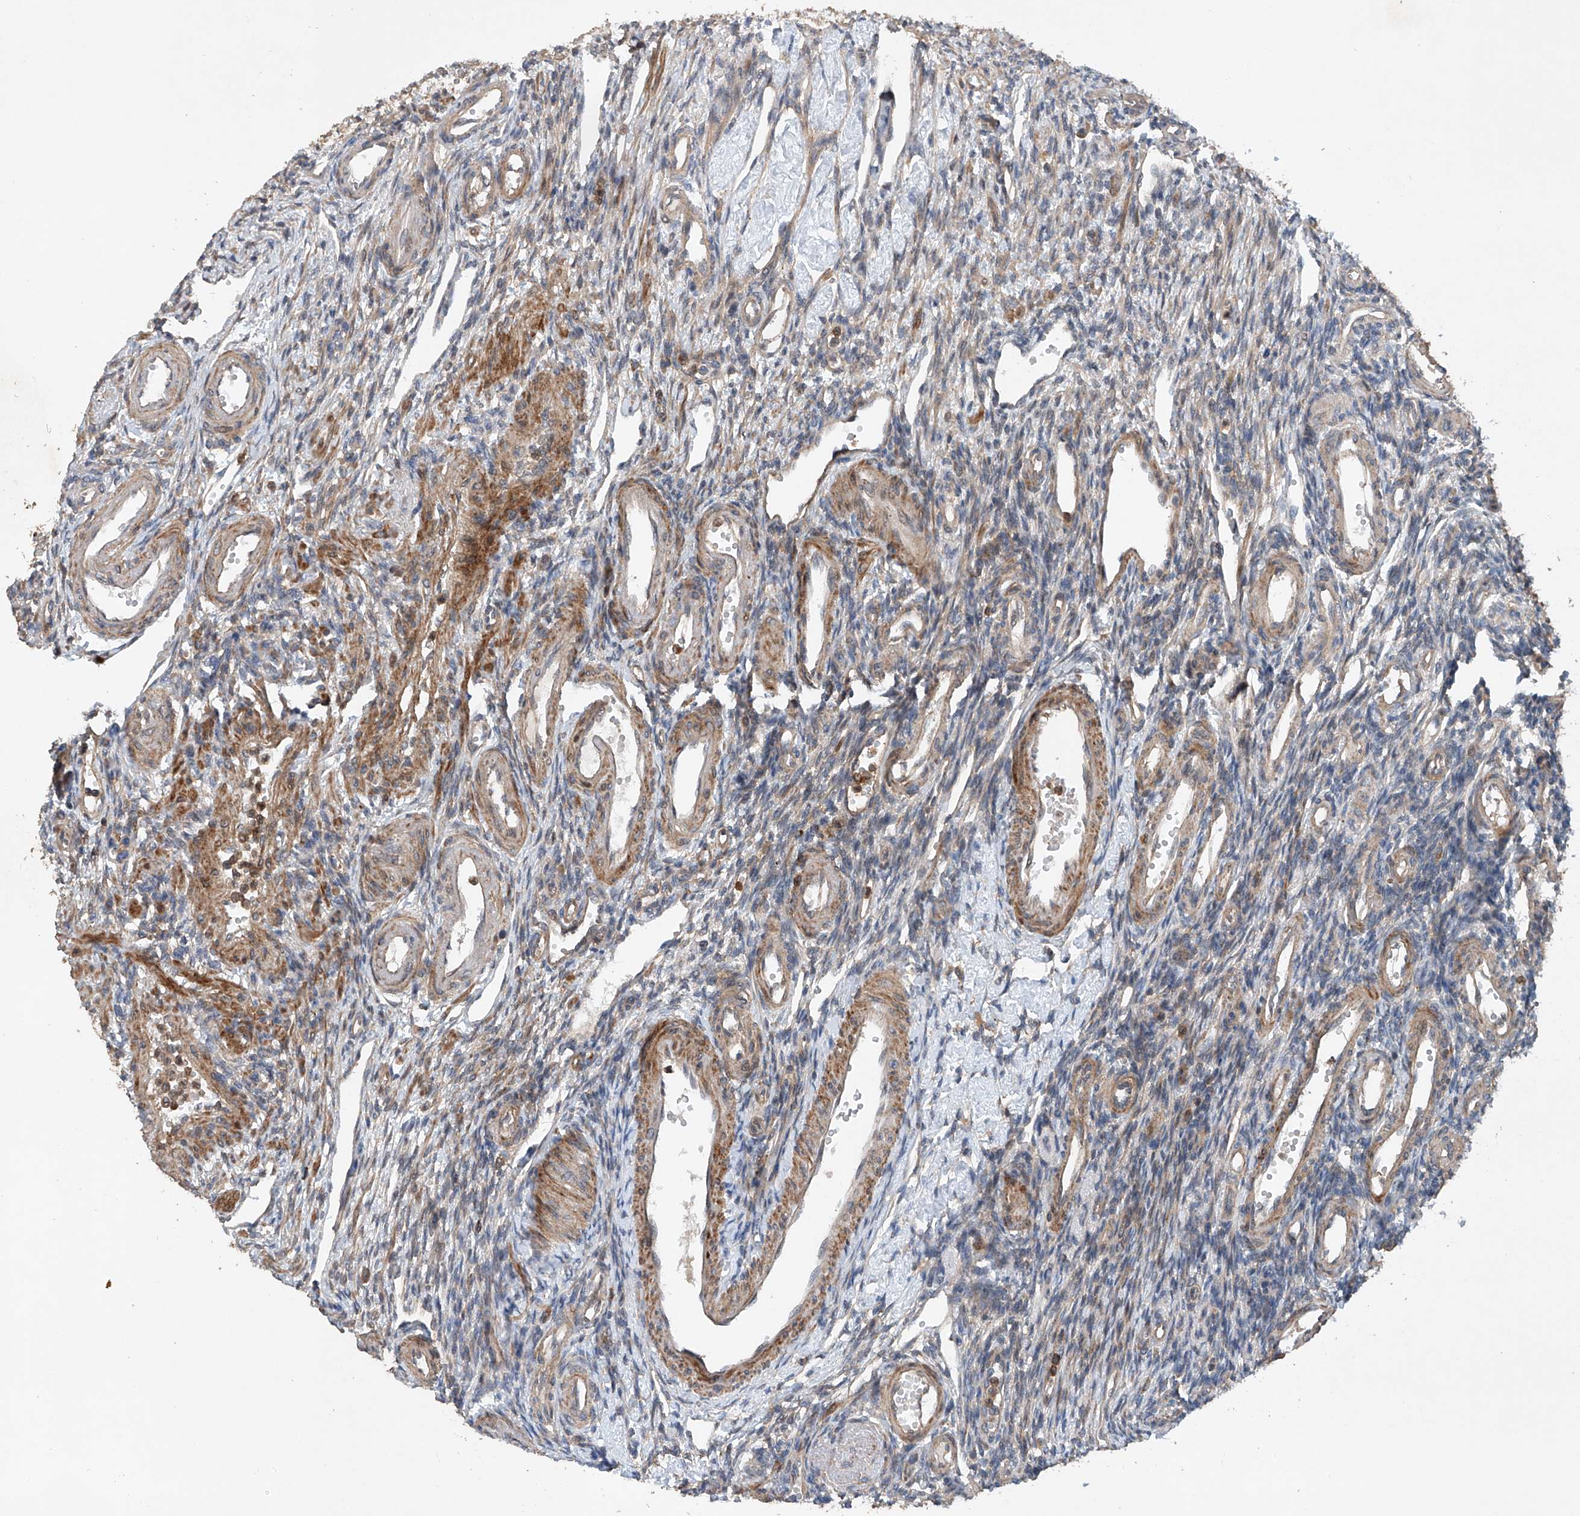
{"staining": {"intensity": "weak", "quantity": "25%-75%", "location": "cytoplasmic/membranous"}, "tissue": "ovary", "cell_type": "Ovarian stroma cells", "image_type": "normal", "snomed": [{"axis": "morphology", "description": "Normal tissue, NOS"}, {"axis": "morphology", "description": "Cyst, NOS"}, {"axis": "topography", "description": "Ovary"}], "caption": "Ovarian stroma cells reveal low levels of weak cytoplasmic/membranous positivity in approximately 25%-75% of cells in normal human ovary. (DAB IHC with brightfield microscopy, high magnification).", "gene": "CEP85L", "patient": {"sex": "female", "age": 33}}